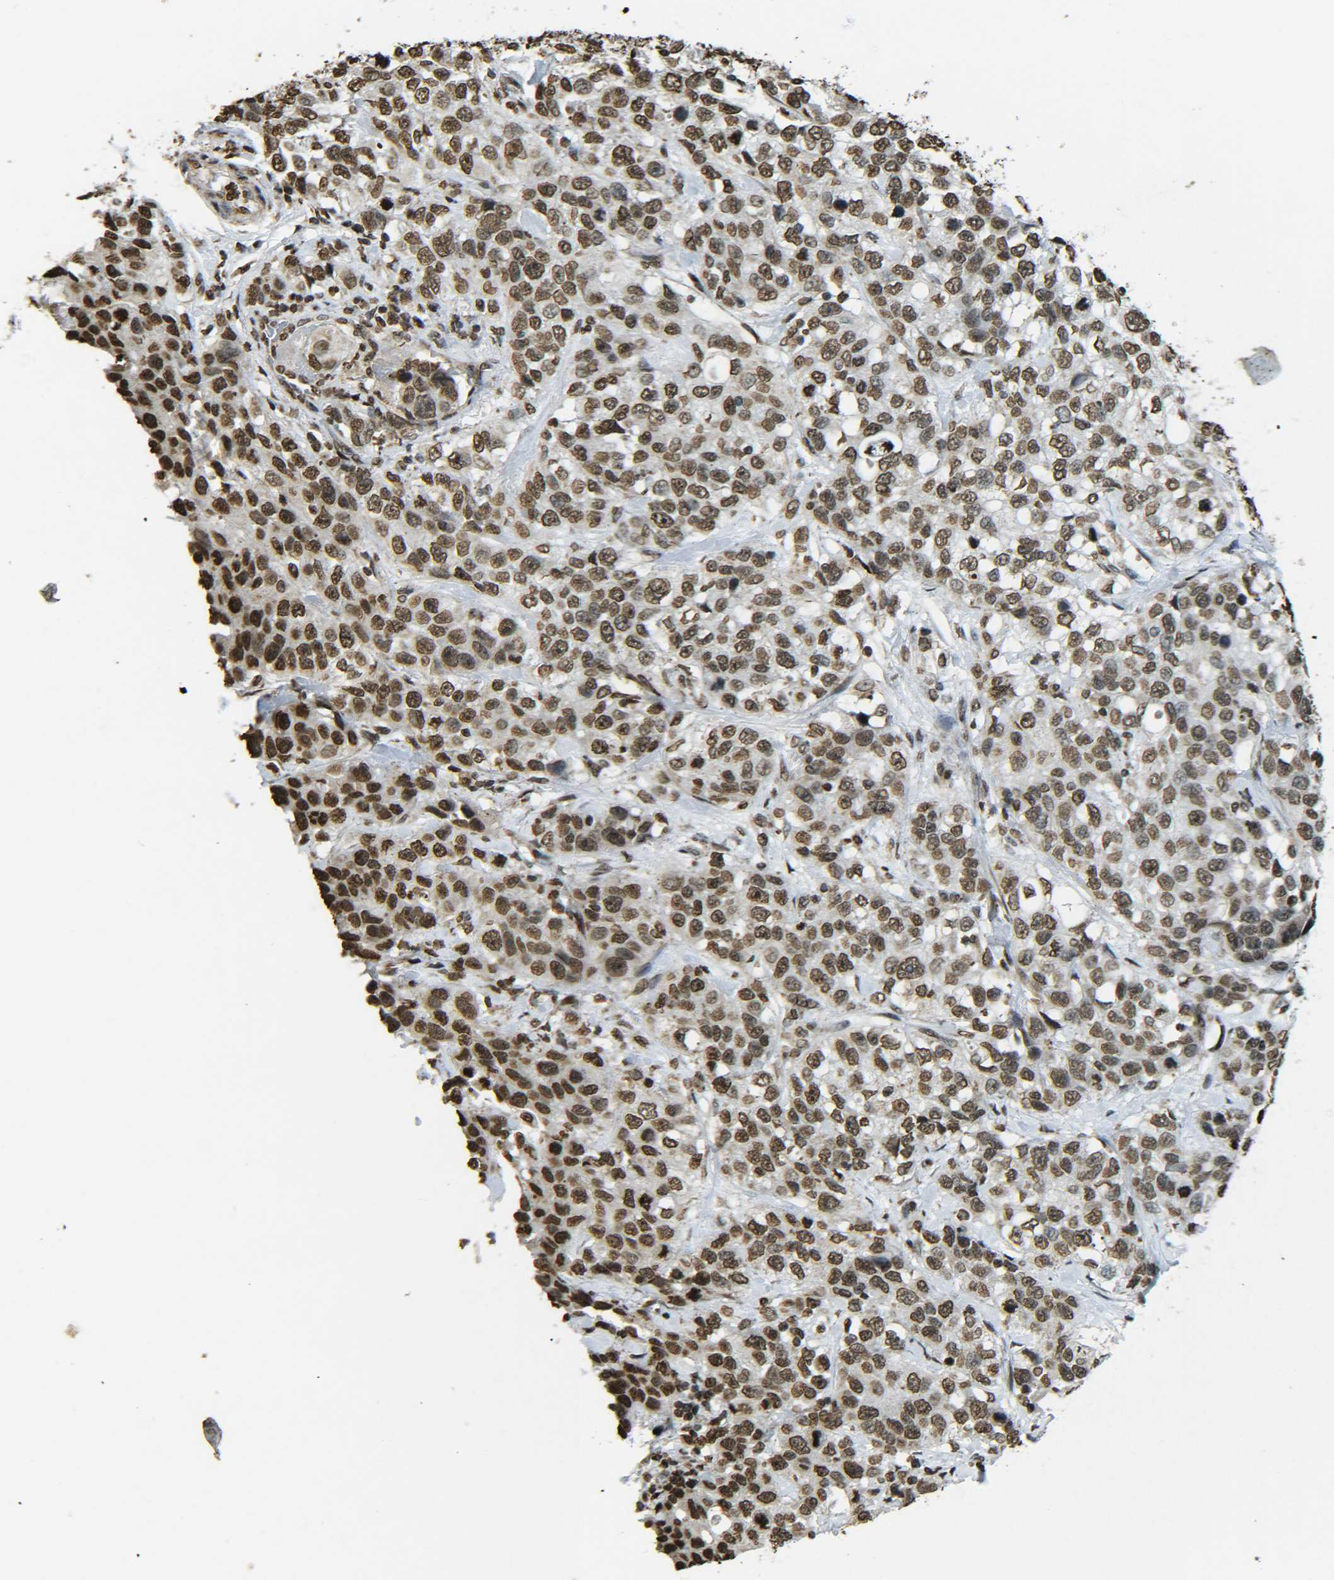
{"staining": {"intensity": "moderate", "quantity": ">75%", "location": "nuclear"}, "tissue": "stomach cancer", "cell_type": "Tumor cells", "image_type": "cancer", "snomed": [{"axis": "morphology", "description": "Normal tissue, NOS"}, {"axis": "morphology", "description": "Adenocarcinoma, NOS"}, {"axis": "topography", "description": "Stomach"}], "caption": "High-power microscopy captured an immunohistochemistry histopathology image of stomach adenocarcinoma, revealing moderate nuclear expression in about >75% of tumor cells. (brown staining indicates protein expression, while blue staining denotes nuclei).", "gene": "NEUROG2", "patient": {"sex": "male", "age": 48}}